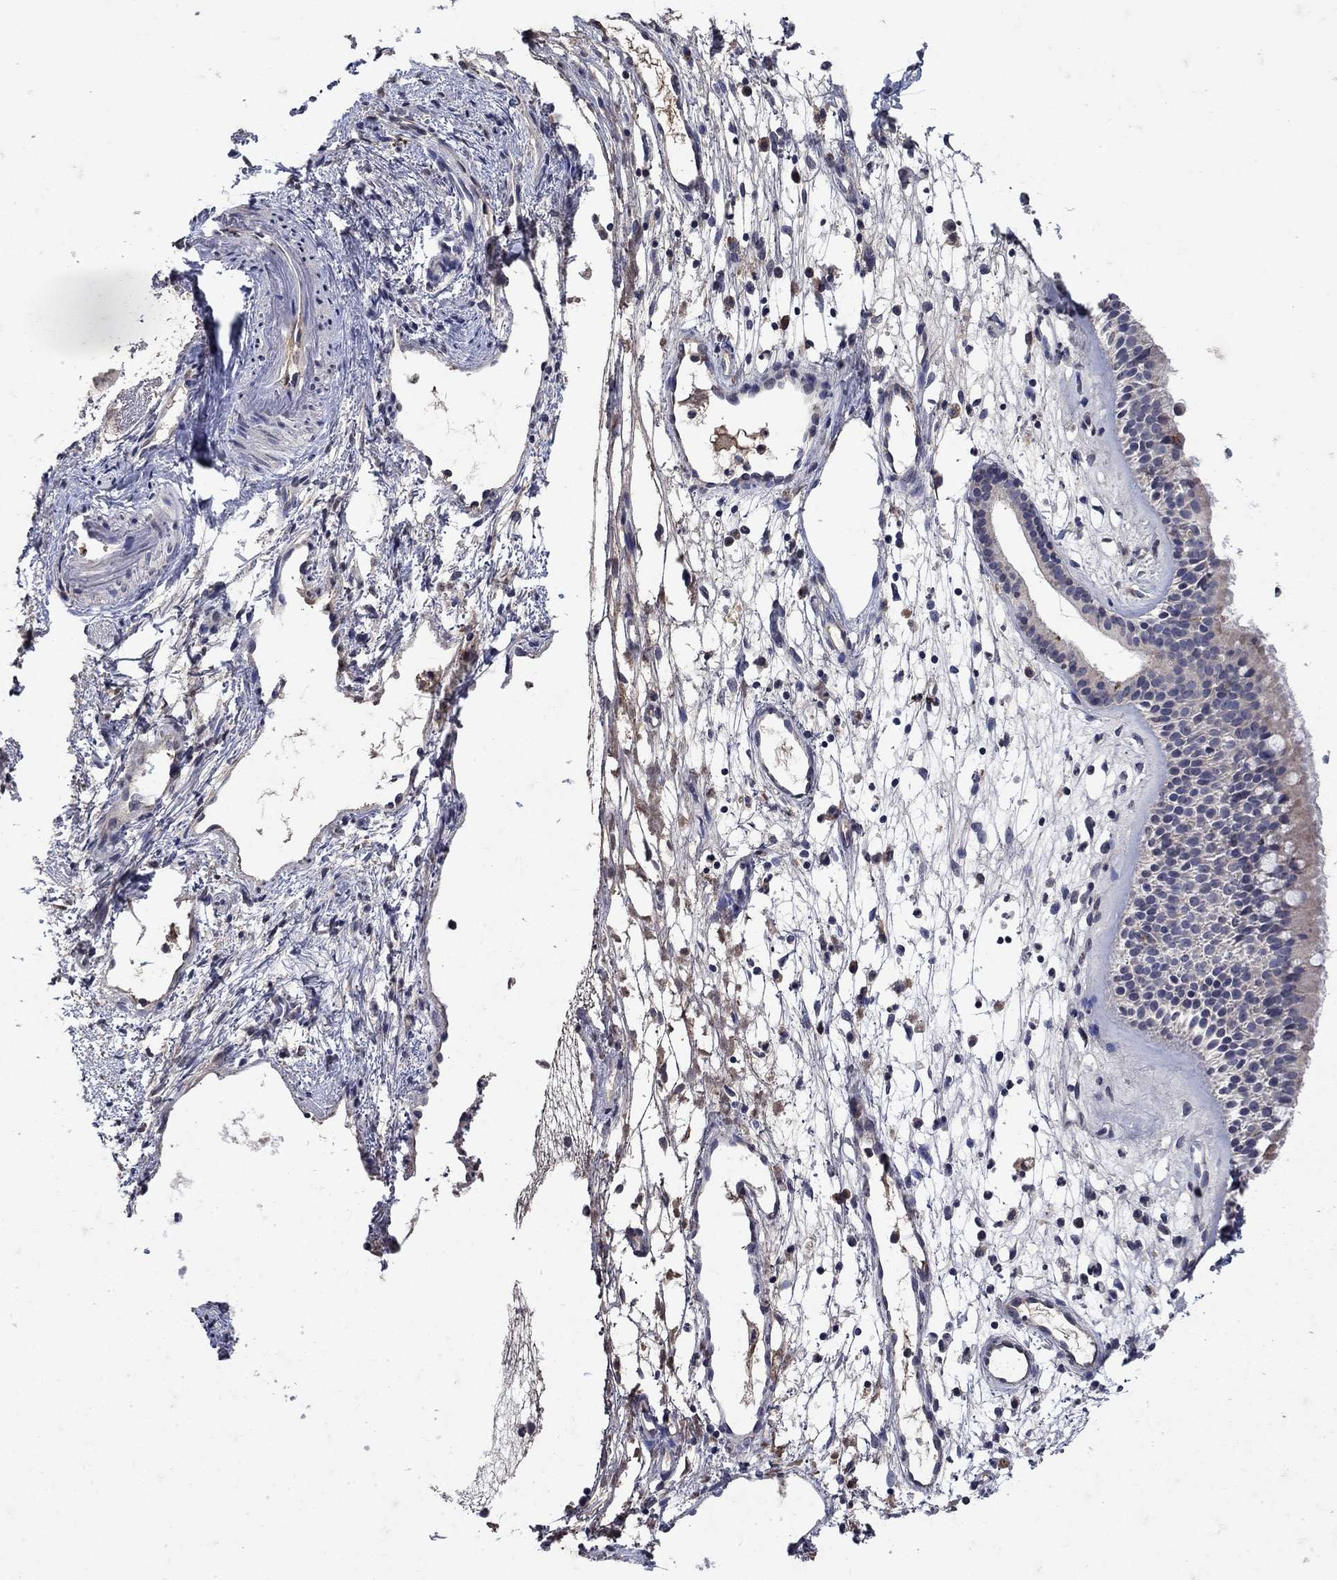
{"staining": {"intensity": "moderate", "quantity": "<25%", "location": "cytoplasmic/membranous"}, "tissue": "nasopharynx", "cell_type": "Respiratory epithelial cells", "image_type": "normal", "snomed": [{"axis": "morphology", "description": "Normal tissue, NOS"}, {"axis": "morphology", "description": "Polyp, NOS"}, {"axis": "topography", "description": "Nasopharynx"}], "caption": "Protein expression analysis of normal nasopharynx reveals moderate cytoplasmic/membranous staining in approximately <25% of respiratory epithelial cells. (Brightfield microscopy of DAB IHC at high magnification).", "gene": "NPC2", "patient": {"sex": "female", "age": 56}}